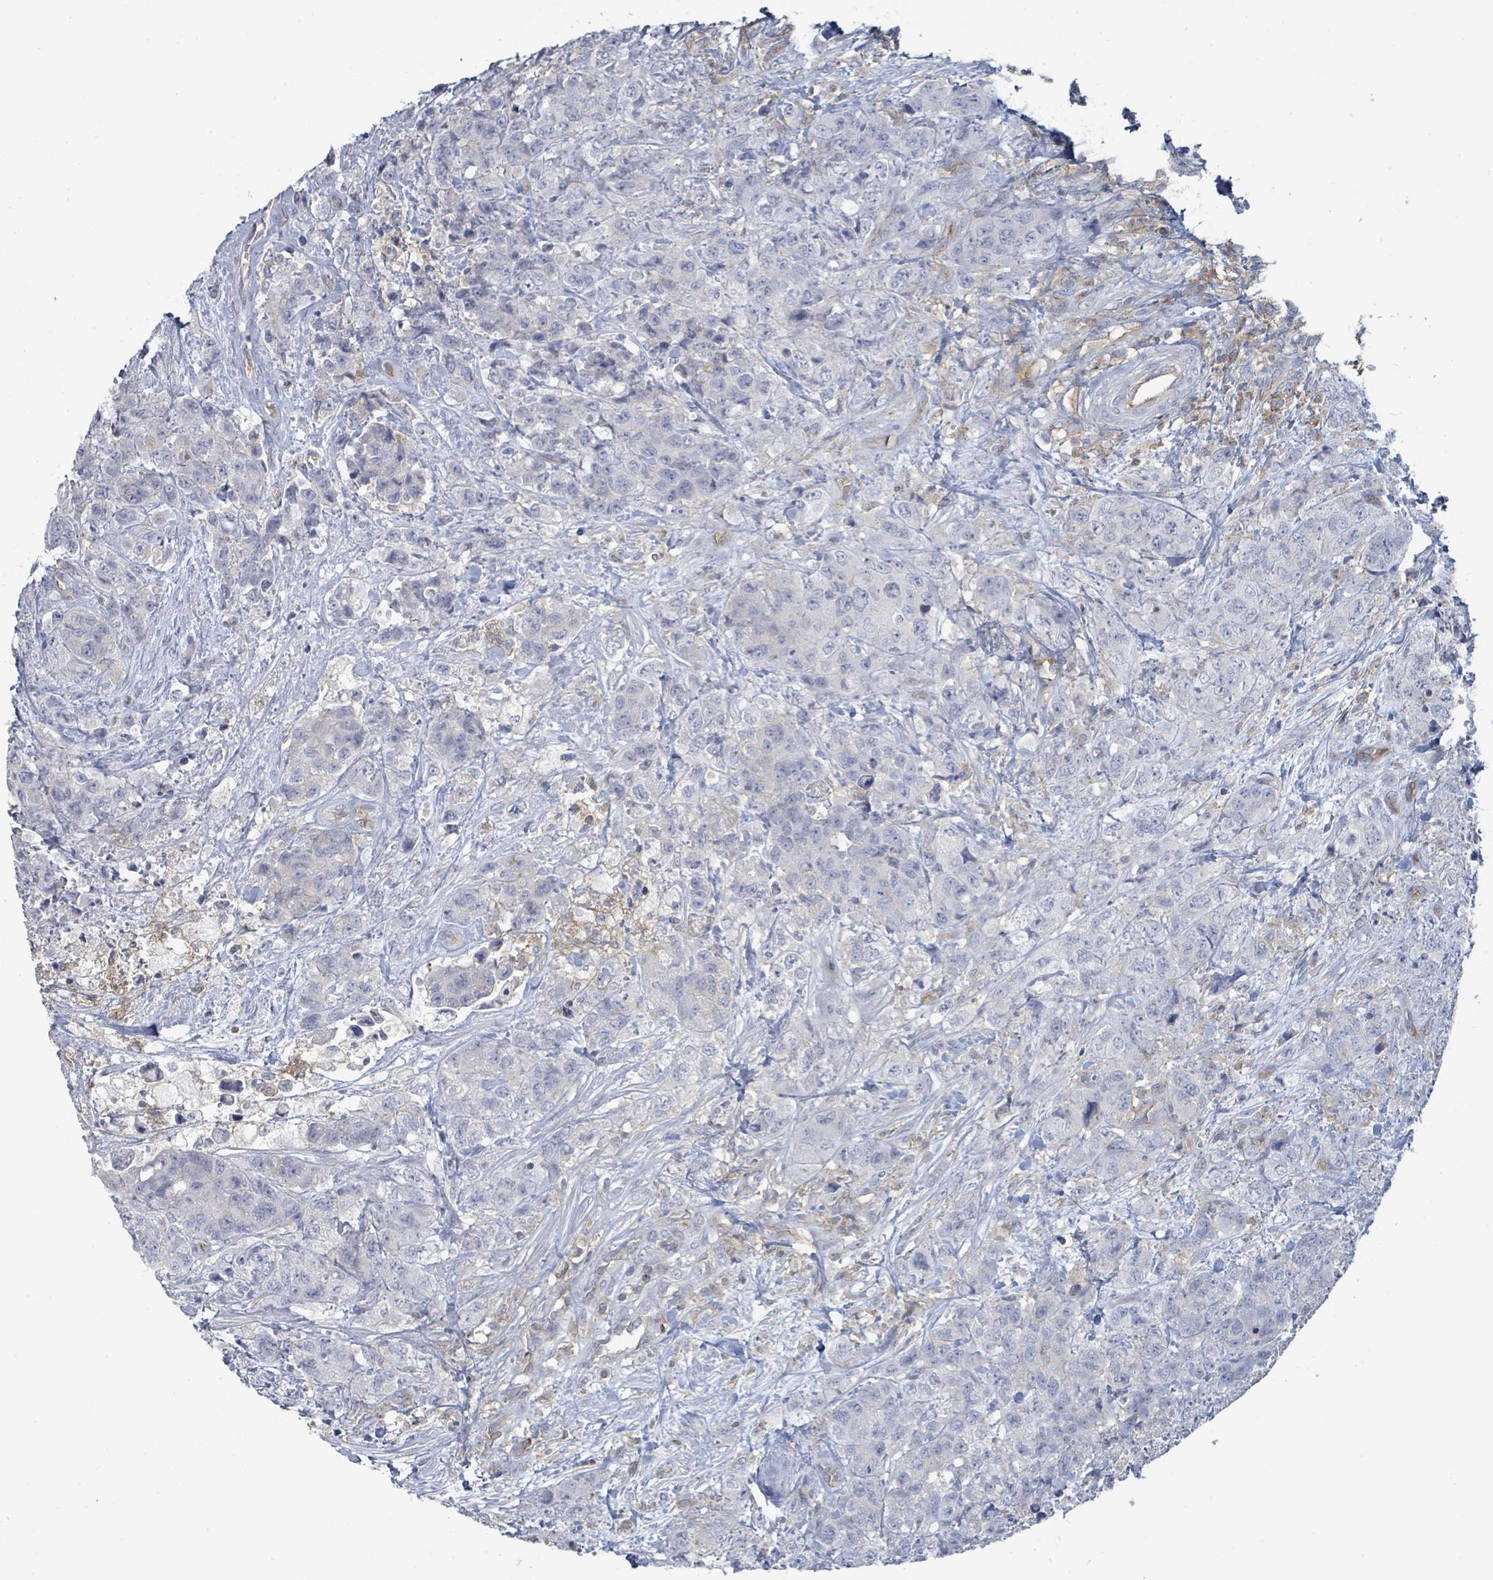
{"staining": {"intensity": "negative", "quantity": "none", "location": "none"}, "tissue": "urothelial cancer", "cell_type": "Tumor cells", "image_type": "cancer", "snomed": [{"axis": "morphology", "description": "Urothelial carcinoma, High grade"}, {"axis": "topography", "description": "Urinary bladder"}], "caption": "There is no significant positivity in tumor cells of urothelial cancer.", "gene": "TNFRSF14", "patient": {"sex": "female", "age": 78}}